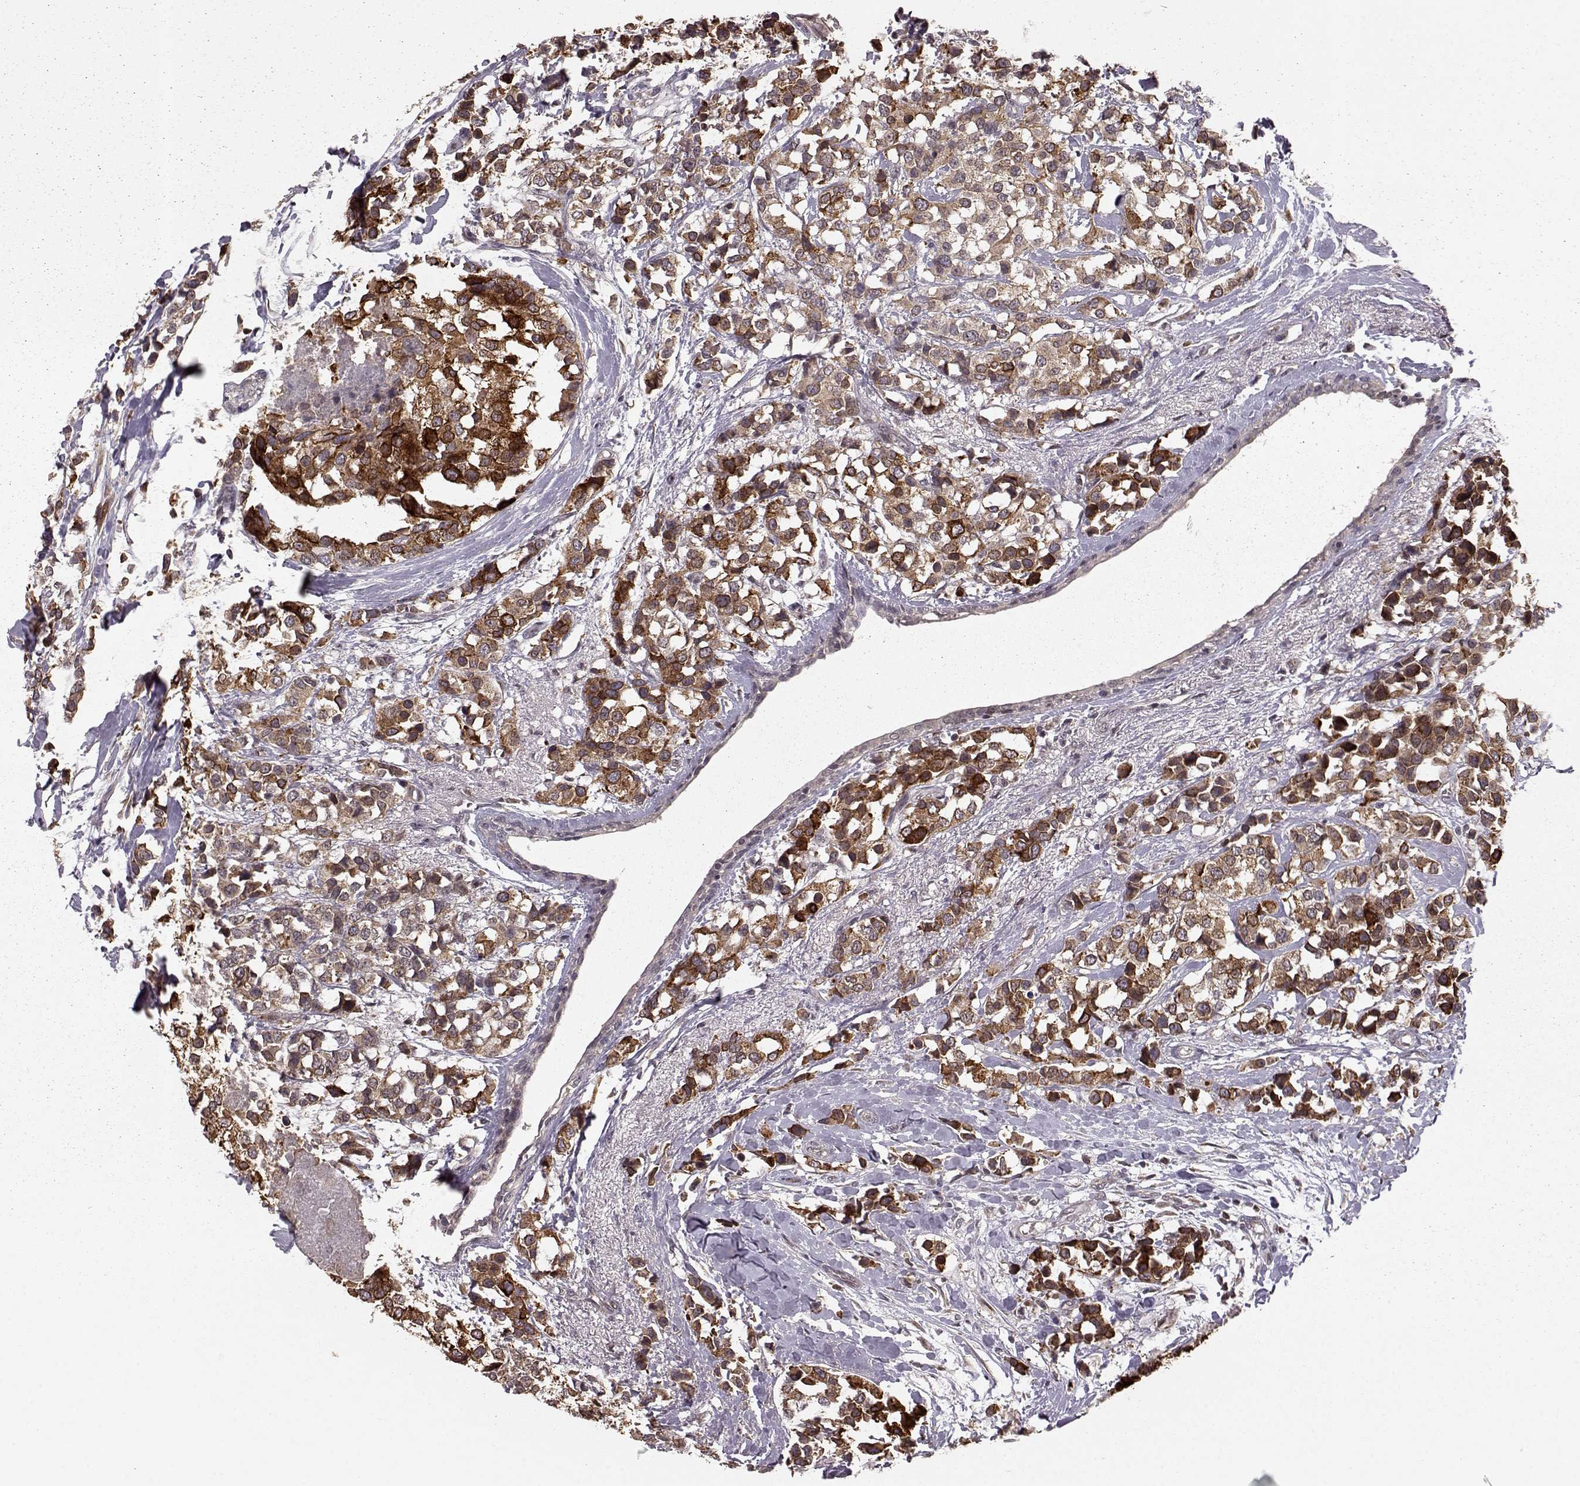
{"staining": {"intensity": "strong", "quantity": ">75%", "location": "cytoplasmic/membranous"}, "tissue": "breast cancer", "cell_type": "Tumor cells", "image_type": "cancer", "snomed": [{"axis": "morphology", "description": "Lobular carcinoma"}, {"axis": "topography", "description": "Breast"}], "caption": "This is a micrograph of IHC staining of breast cancer (lobular carcinoma), which shows strong staining in the cytoplasmic/membranous of tumor cells.", "gene": "ELOVL5", "patient": {"sex": "female", "age": 59}}